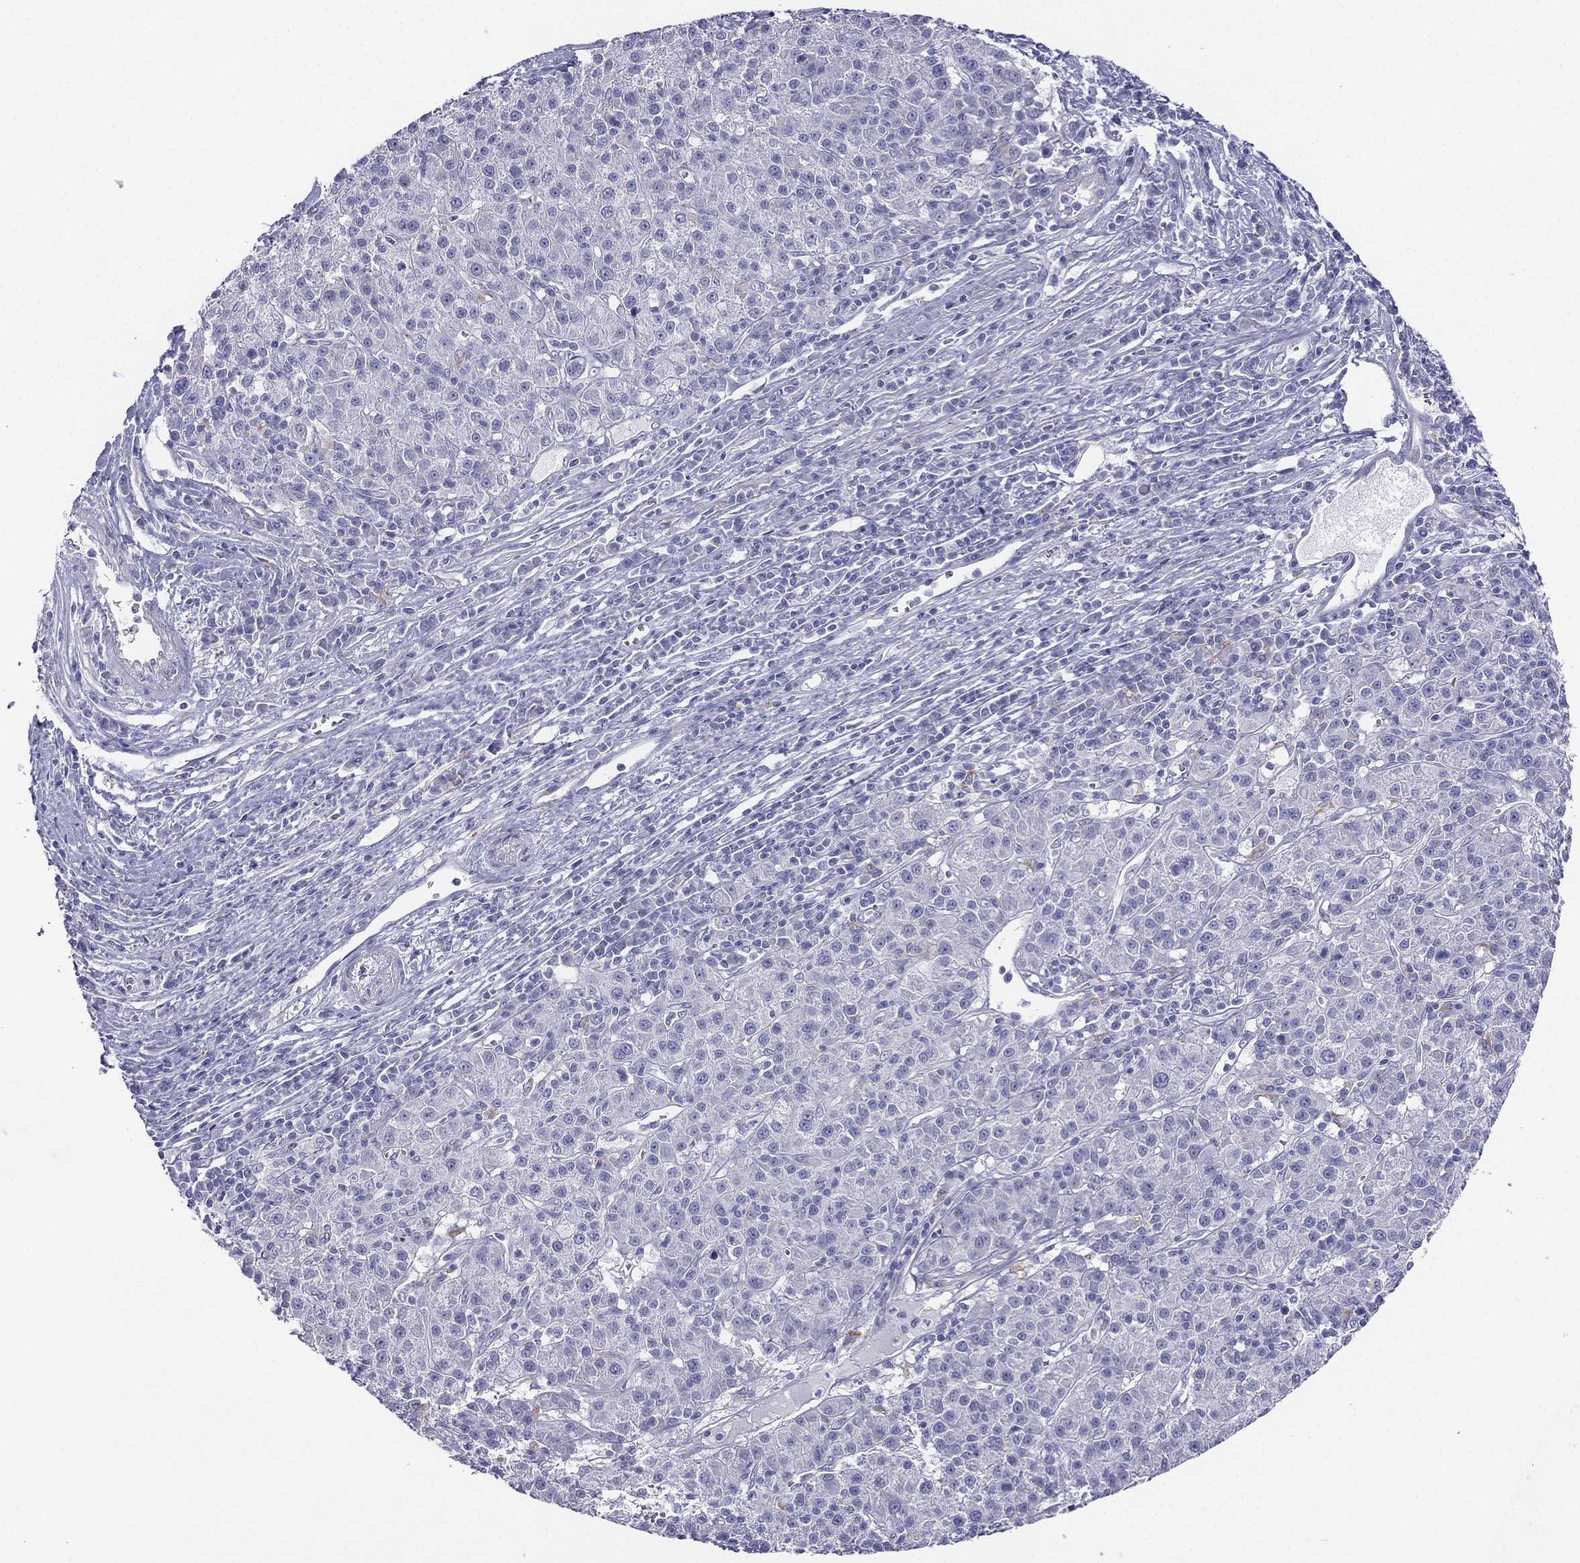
{"staining": {"intensity": "negative", "quantity": "none", "location": "none"}, "tissue": "liver cancer", "cell_type": "Tumor cells", "image_type": "cancer", "snomed": [{"axis": "morphology", "description": "Carcinoma, Hepatocellular, NOS"}, {"axis": "topography", "description": "Liver"}], "caption": "Liver hepatocellular carcinoma was stained to show a protein in brown. There is no significant expression in tumor cells.", "gene": "ALOXE3", "patient": {"sex": "female", "age": 60}}